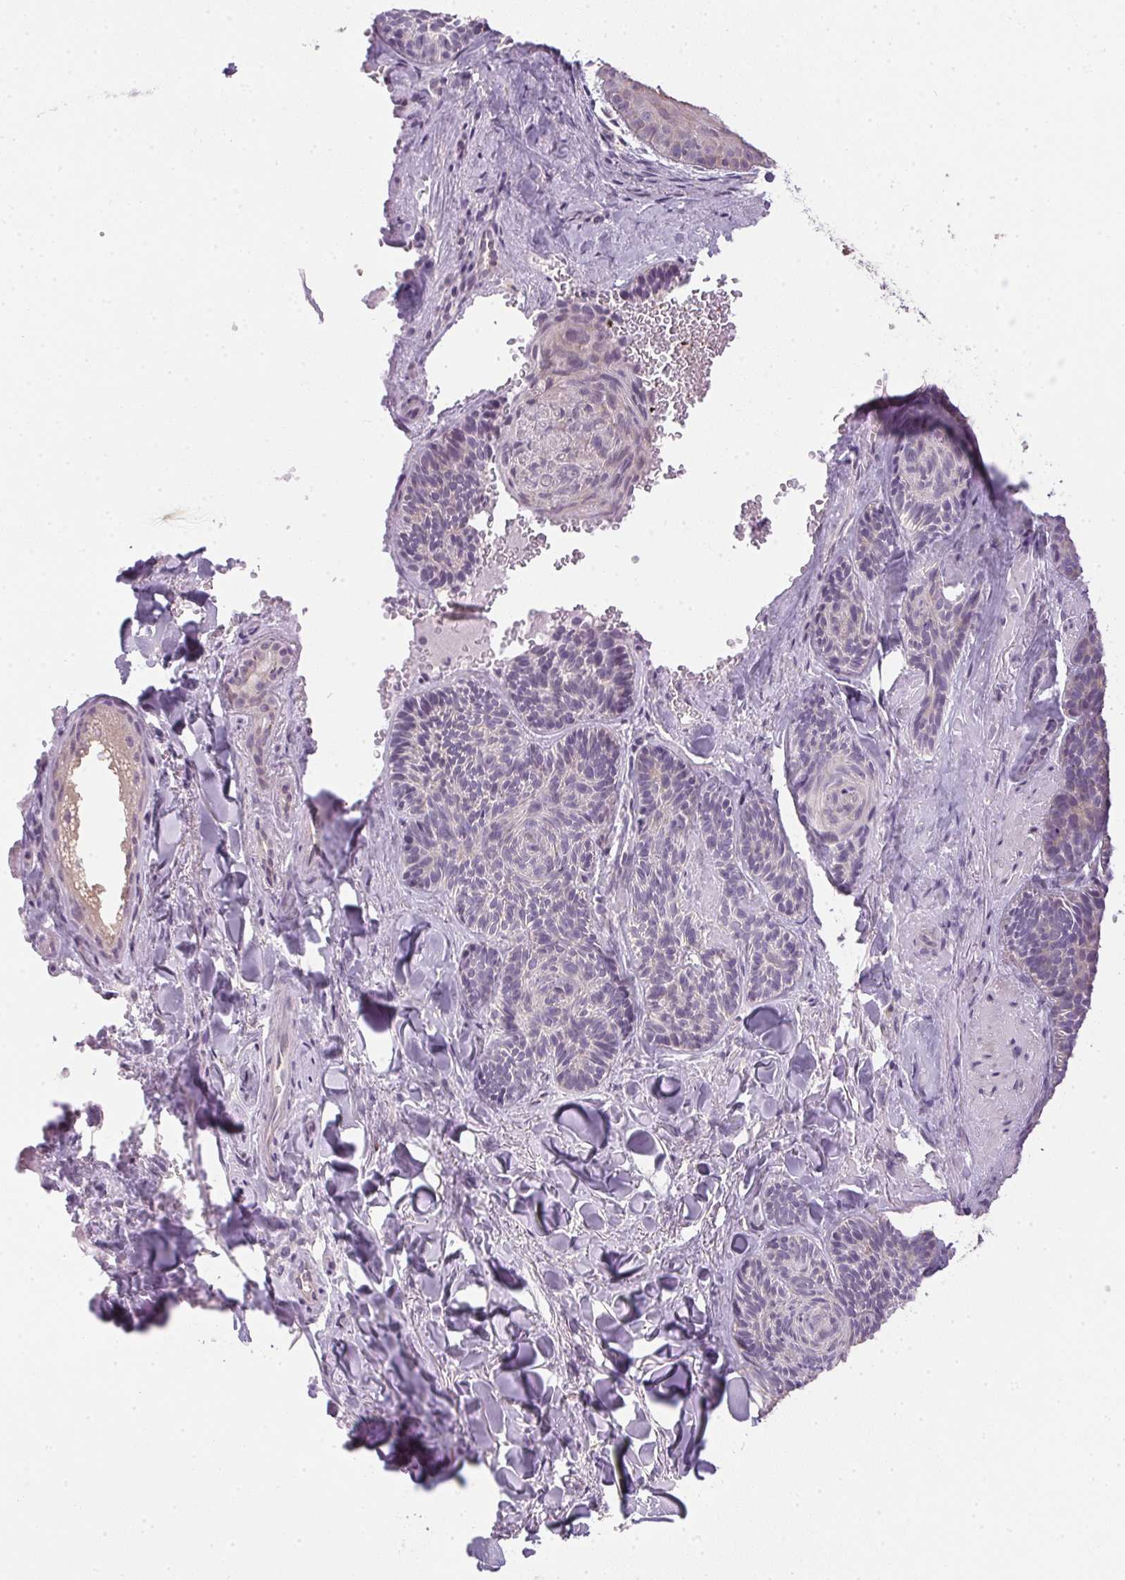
{"staining": {"intensity": "negative", "quantity": "none", "location": "none"}, "tissue": "skin cancer", "cell_type": "Tumor cells", "image_type": "cancer", "snomed": [{"axis": "morphology", "description": "Basal cell carcinoma"}, {"axis": "topography", "description": "Skin"}], "caption": "Immunohistochemistry (IHC) of skin cancer displays no expression in tumor cells.", "gene": "SPACA9", "patient": {"sex": "male", "age": 81}}